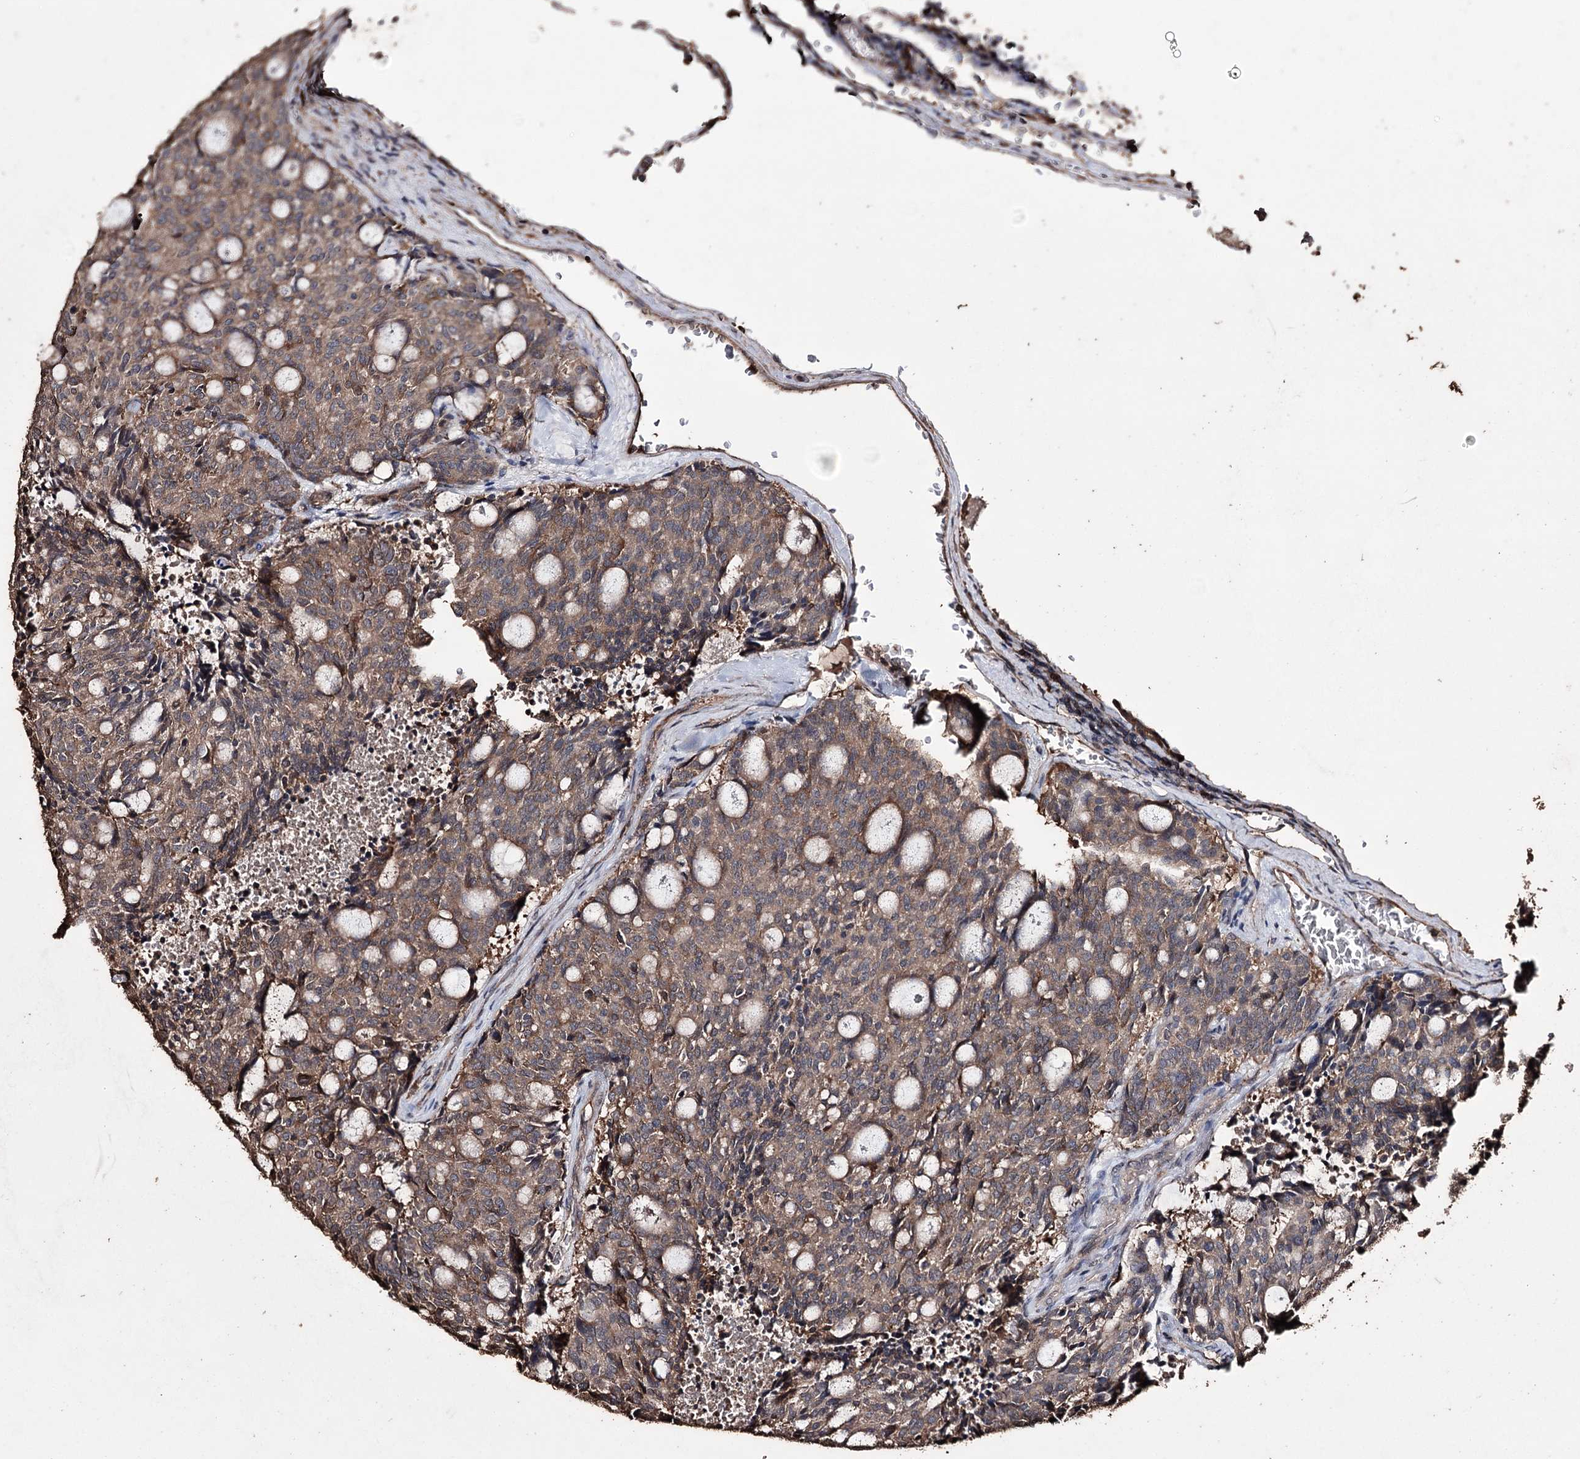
{"staining": {"intensity": "weak", "quantity": "25%-75%", "location": "cytoplasmic/membranous"}, "tissue": "carcinoid", "cell_type": "Tumor cells", "image_type": "cancer", "snomed": [{"axis": "morphology", "description": "Carcinoid, malignant, NOS"}, {"axis": "topography", "description": "Pancreas"}], "caption": "This is an image of IHC staining of carcinoid, which shows weak positivity in the cytoplasmic/membranous of tumor cells.", "gene": "ZNF662", "patient": {"sex": "female", "age": 54}}